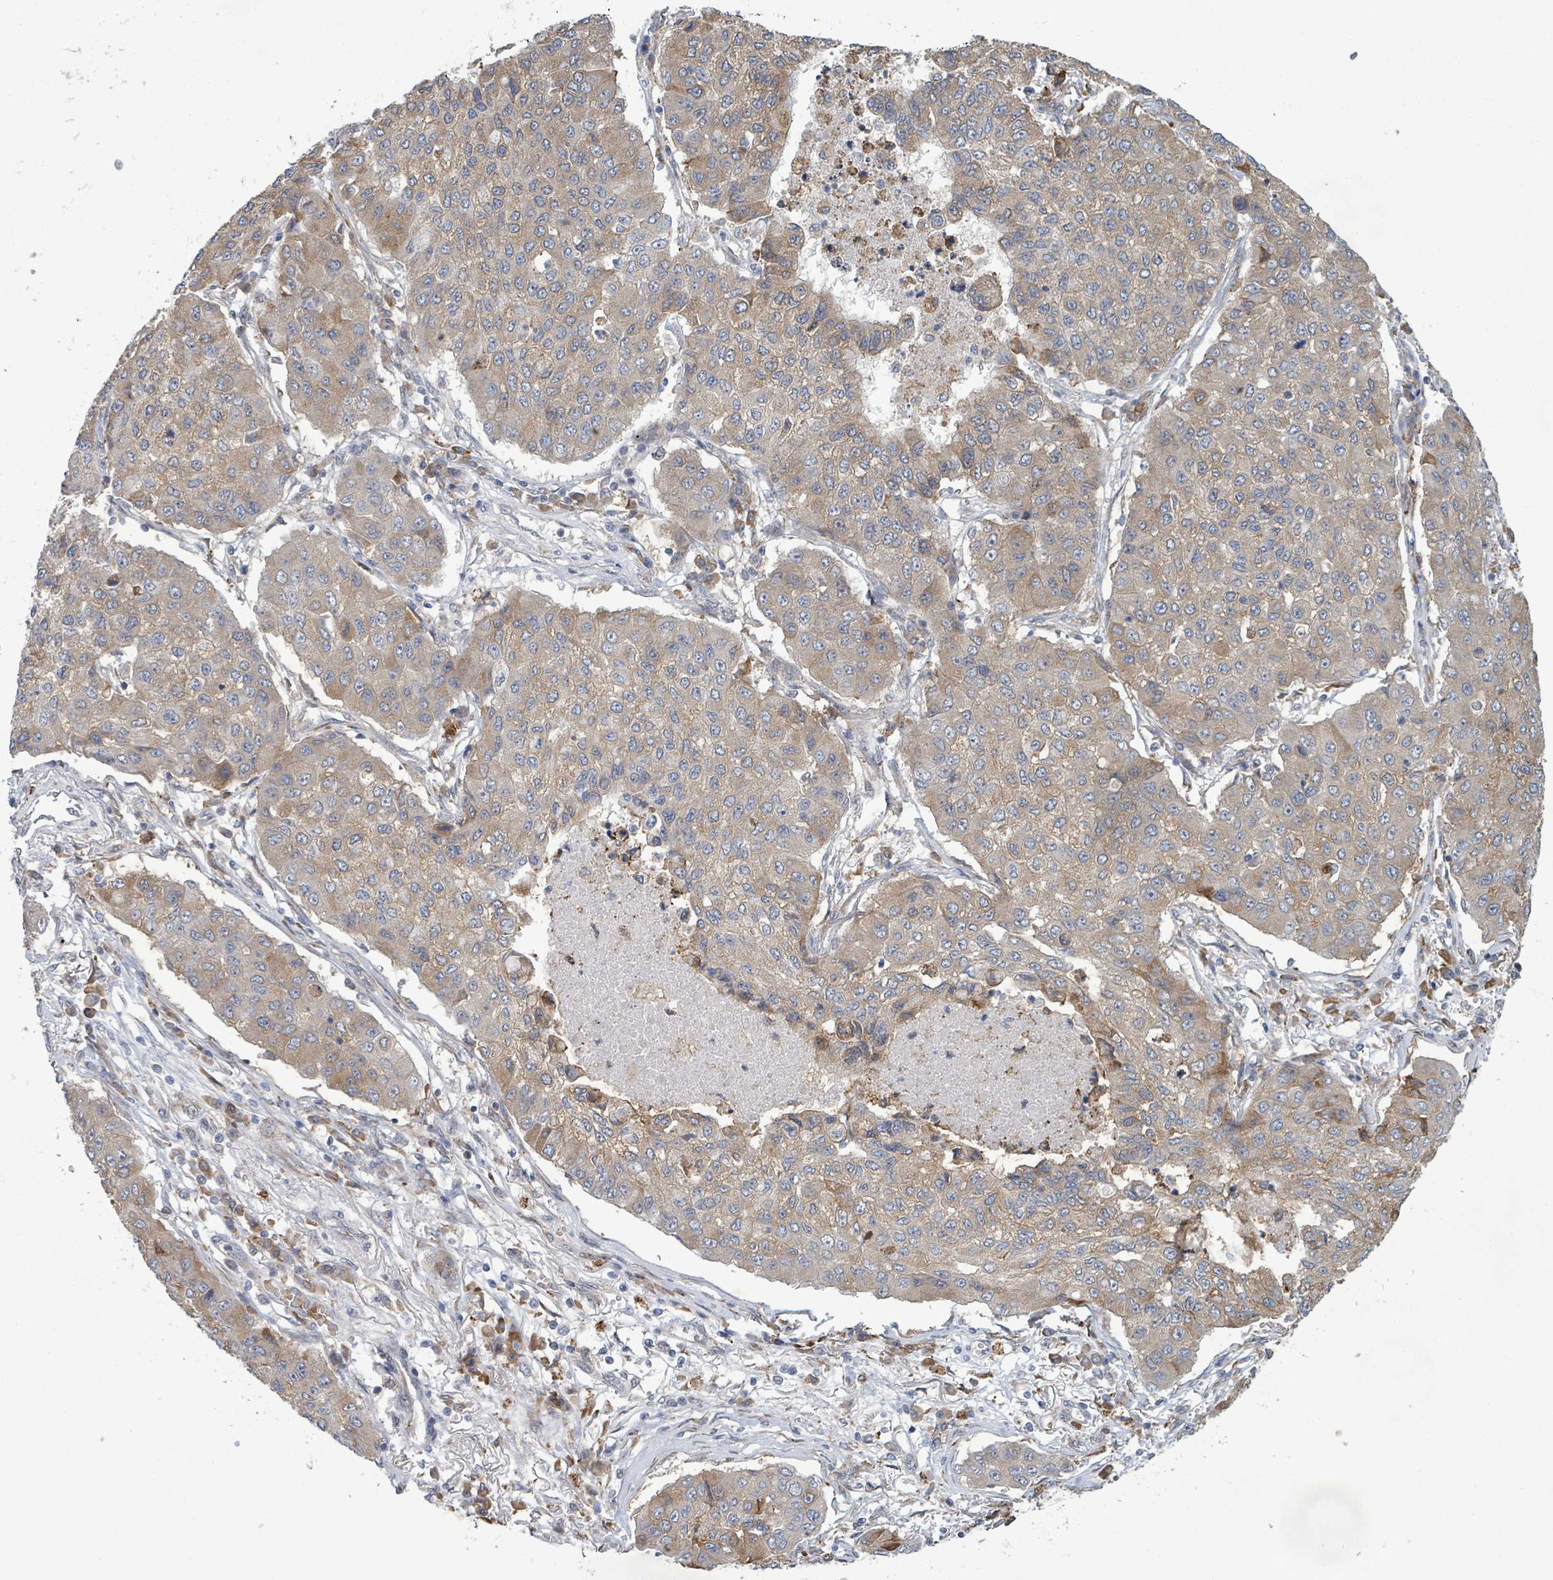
{"staining": {"intensity": "weak", "quantity": "25%-75%", "location": "cytoplasmic/membranous"}, "tissue": "lung cancer", "cell_type": "Tumor cells", "image_type": "cancer", "snomed": [{"axis": "morphology", "description": "Squamous cell carcinoma, NOS"}, {"axis": "topography", "description": "Lung"}], "caption": "This histopathology image reveals IHC staining of human lung cancer, with low weak cytoplasmic/membranous staining in approximately 25%-75% of tumor cells.", "gene": "SHROOM2", "patient": {"sex": "male", "age": 74}}